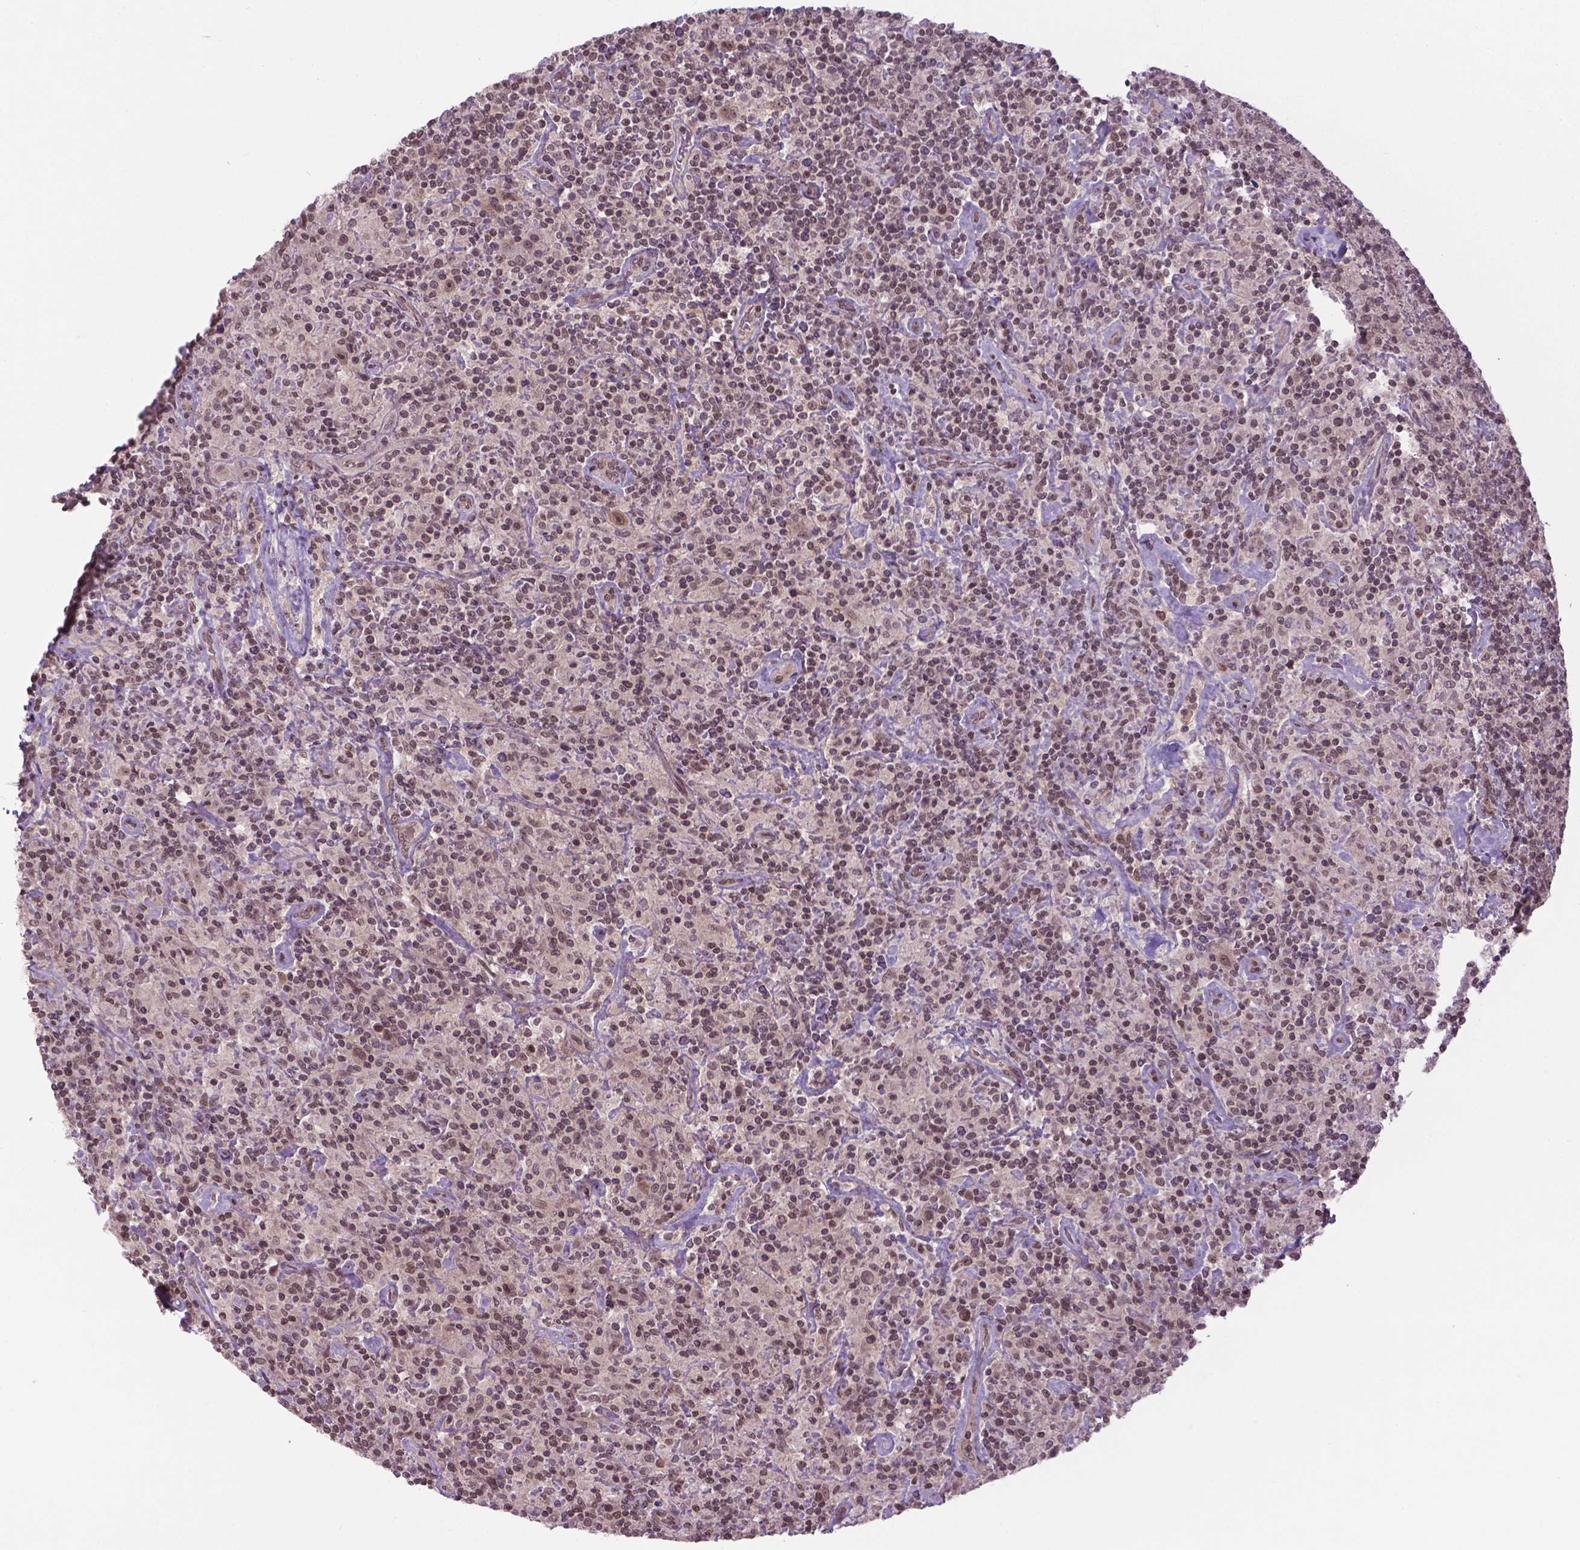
{"staining": {"intensity": "weak", "quantity": ">75%", "location": "nuclear"}, "tissue": "lymphoma", "cell_type": "Tumor cells", "image_type": "cancer", "snomed": [{"axis": "morphology", "description": "Hodgkin's disease, NOS"}, {"axis": "topography", "description": "Lymph node"}], "caption": "Immunohistochemistry histopathology image of neoplastic tissue: Hodgkin's disease stained using immunohistochemistry shows low levels of weak protein expression localized specifically in the nuclear of tumor cells, appearing as a nuclear brown color.", "gene": "ANKRD54", "patient": {"sex": "male", "age": 70}}